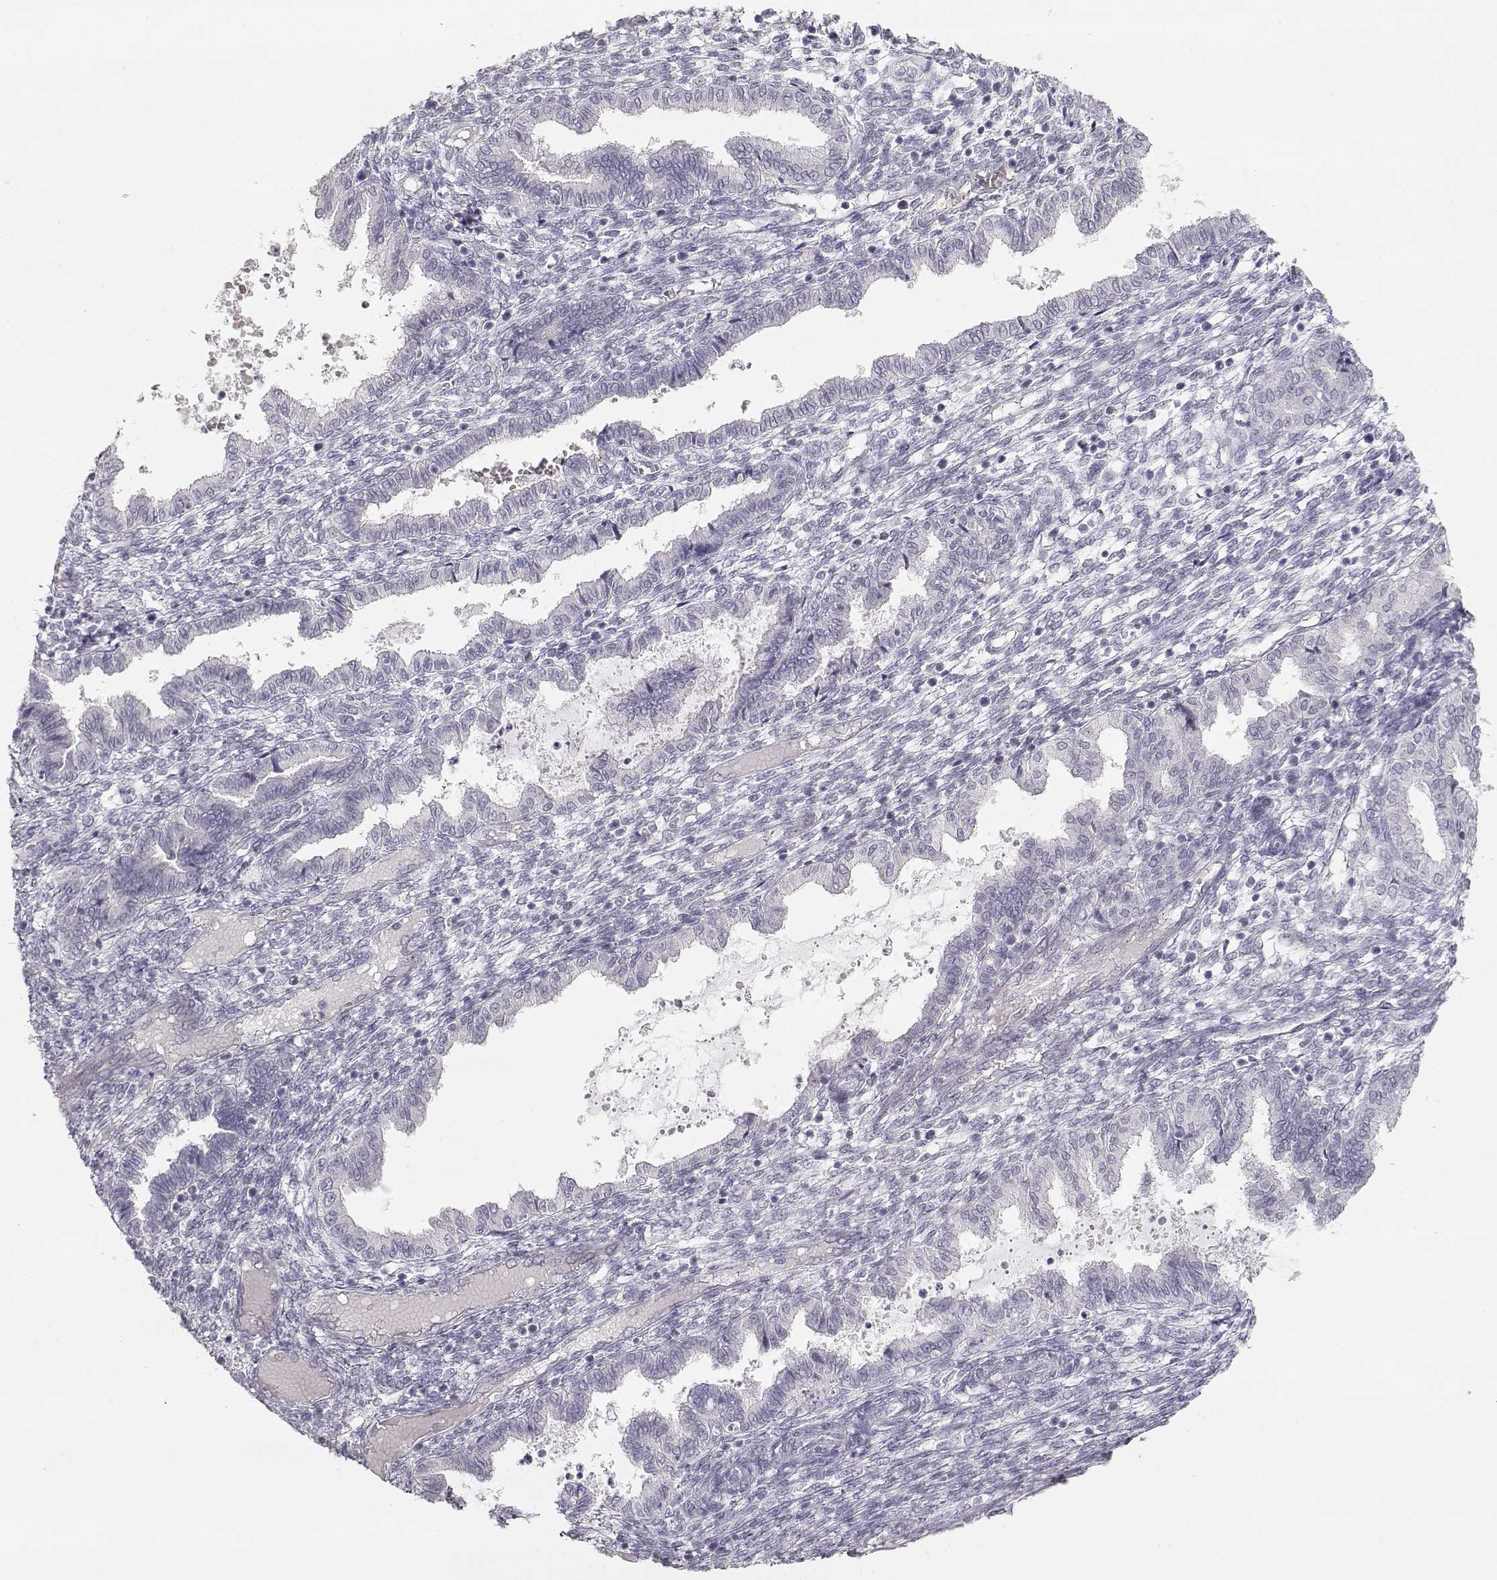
{"staining": {"intensity": "negative", "quantity": "none", "location": "none"}, "tissue": "endometrium", "cell_type": "Cells in endometrial stroma", "image_type": "normal", "snomed": [{"axis": "morphology", "description": "Normal tissue, NOS"}, {"axis": "topography", "description": "Endometrium"}], "caption": "High magnification brightfield microscopy of benign endometrium stained with DAB (3,3'-diaminobenzidine) (brown) and counterstained with hematoxylin (blue): cells in endometrial stroma show no significant positivity. (Brightfield microscopy of DAB immunohistochemistry (IHC) at high magnification).", "gene": "TKTL1", "patient": {"sex": "female", "age": 43}}